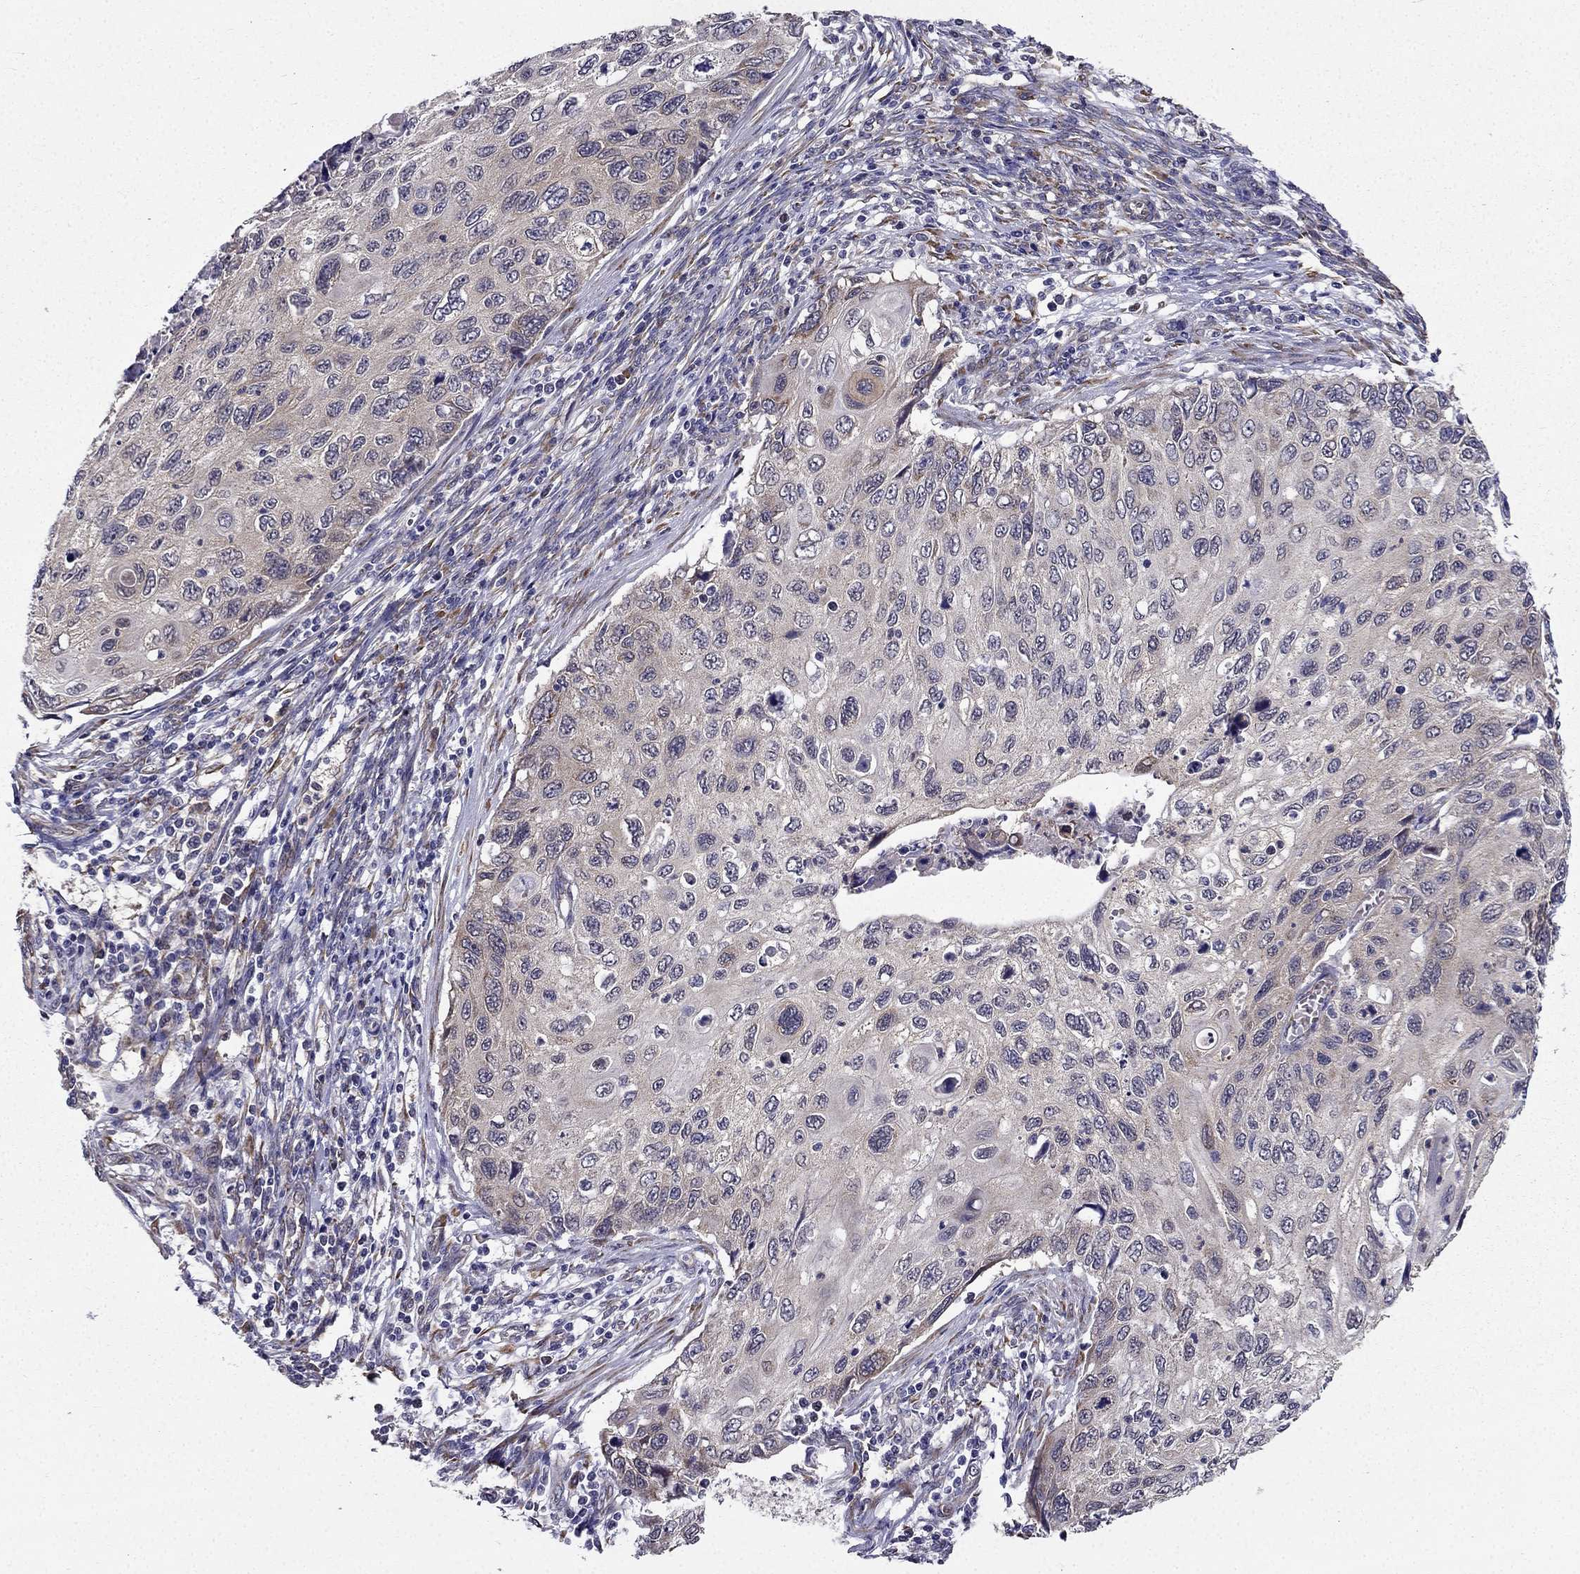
{"staining": {"intensity": "weak", "quantity": "<25%", "location": "cytoplasmic/membranous"}, "tissue": "cervical cancer", "cell_type": "Tumor cells", "image_type": "cancer", "snomed": [{"axis": "morphology", "description": "Squamous cell carcinoma, NOS"}, {"axis": "topography", "description": "Cervix"}], "caption": "Cervical cancer (squamous cell carcinoma) was stained to show a protein in brown. There is no significant positivity in tumor cells.", "gene": "ARHGEF28", "patient": {"sex": "female", "age": 70}}